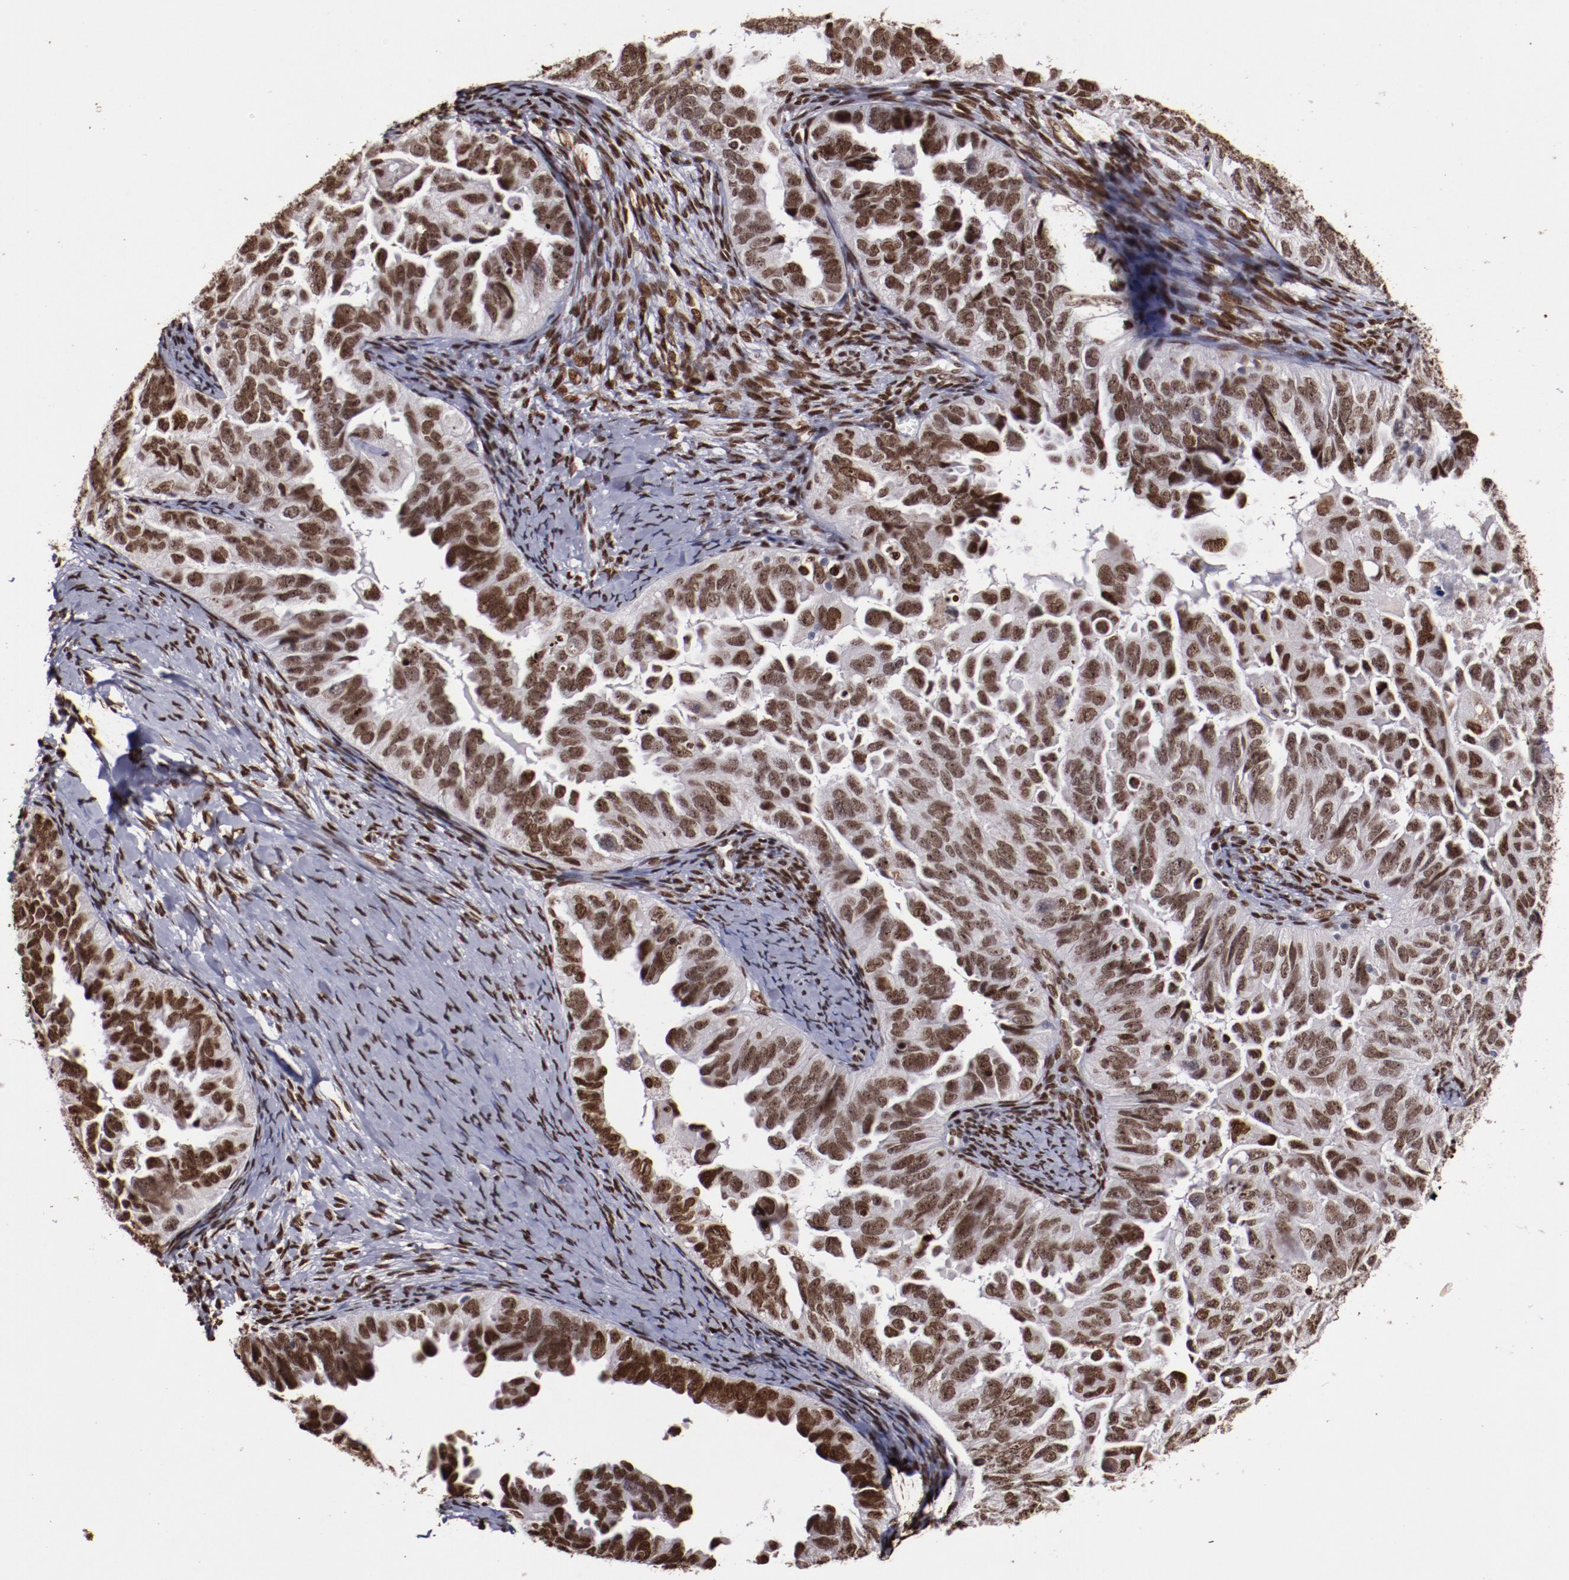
{"staining": {"intensity": "moderate", "quantity": ">75%", "location": "nuclear"}, "tissue": "ovarian cancer", "cell_type": "Tumor cells", "image_type": "cancer", "snomed": [{"axis": "morphology", "description": "Cystadenocarcinoma, serous, NOS"}, {"axis": "topography", "description": "Ovary"}], "caption": "Serous cystadenocarcinoma (ovarian) stained for a protein reveals moderate nuclear positivity in tumor cells. (brown staining indicates protein expression, while blue staining denotes nuclei).", "gene": "APEX1", "patient": {"sex": "female", "age": 82}}